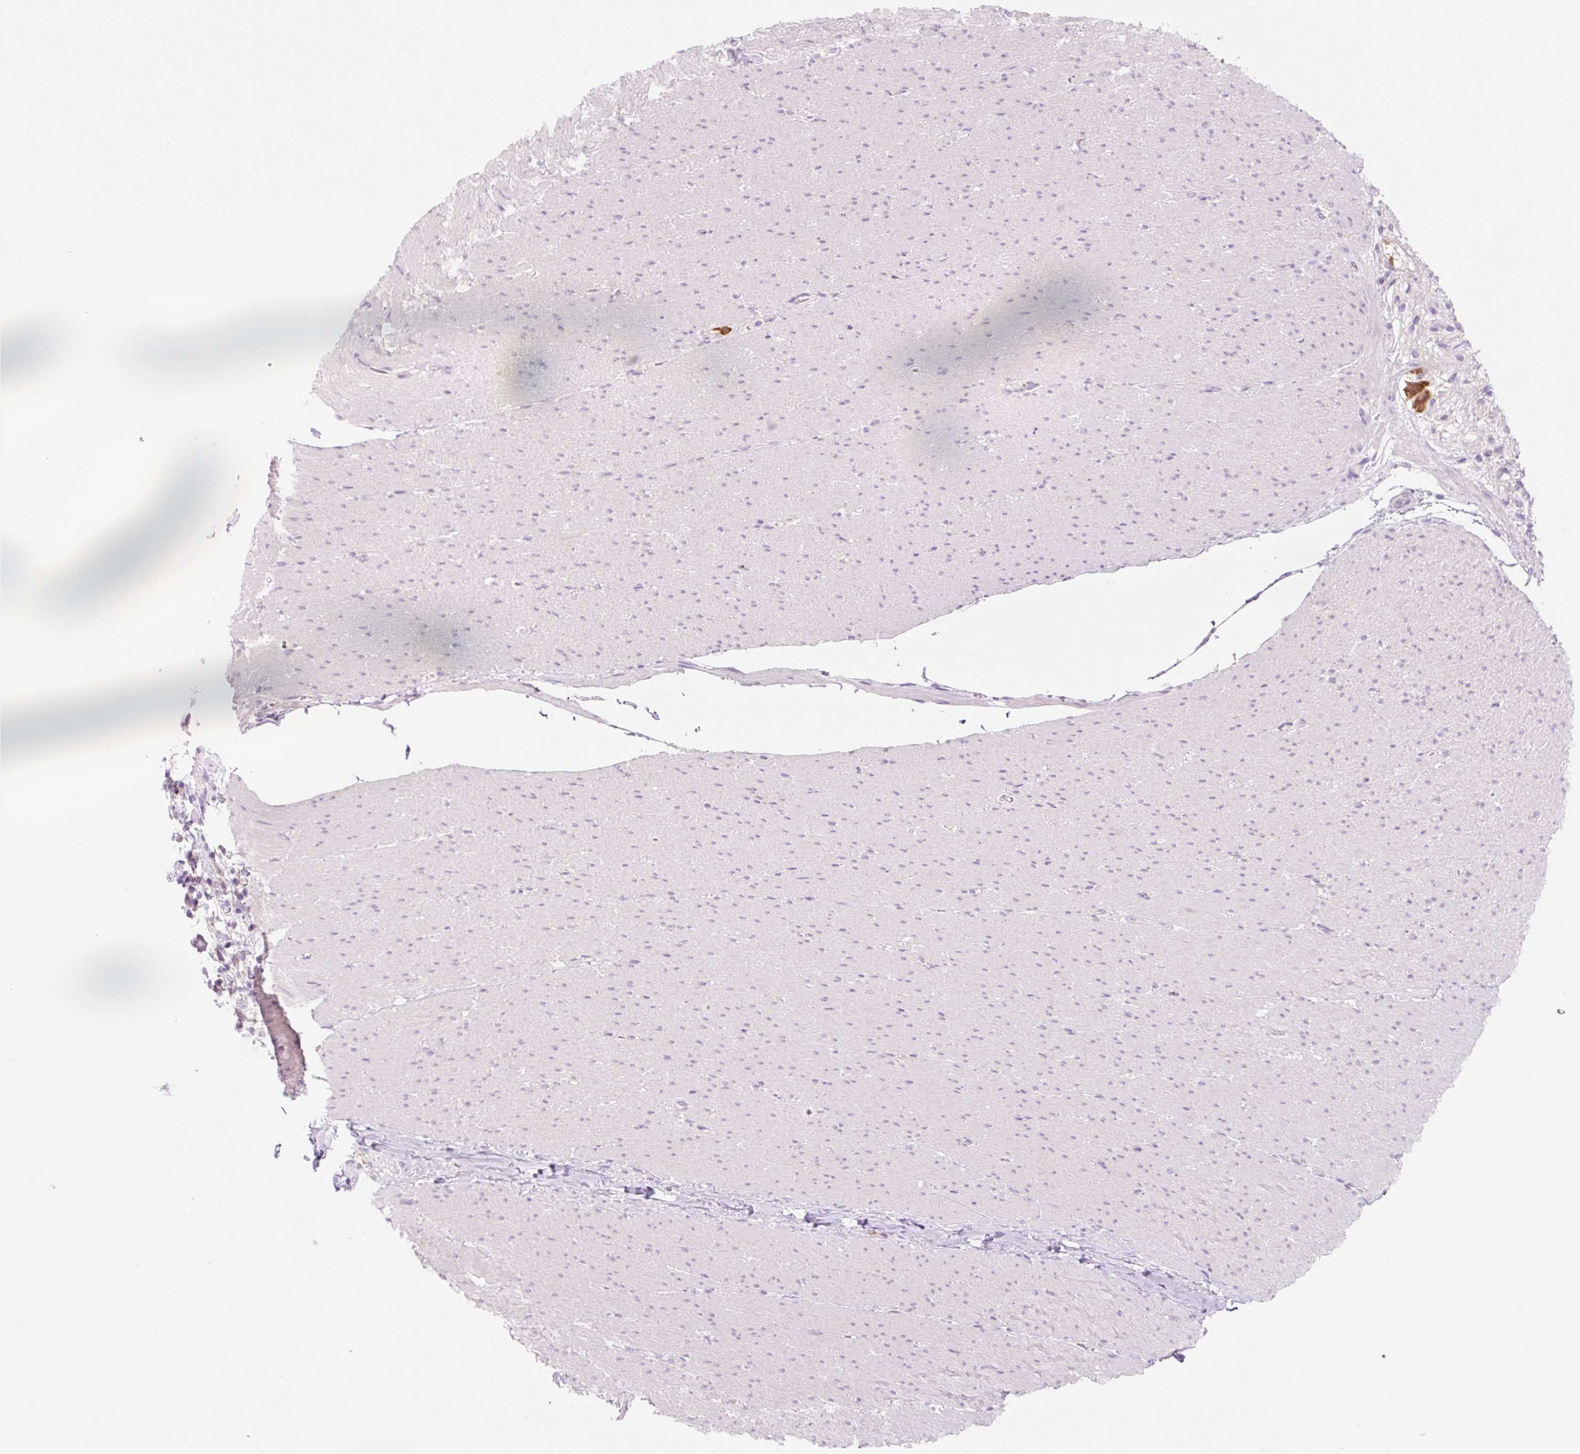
{"staining": {"intensity": "negative", "quantity": "none", "location": "none"}, "tissue": "smooth muscle", "cell_type": "Smooth muscle cells", "image_type": "normal", "snomed": [{"axis": "morphology", "description": "Normal tissue, NOS"}, {"axis": "topography", "description": "Smooth muscle"}, {"axis": "topography", "description": "Rectum"}], "caption": "A high-resolution micrograph shows IHC staining of benign smooth muscle, which exhibits no significant staining in smooth muscle cells.", "gene": "CELF6", "patient": {"sex": "male", "age": 53}}